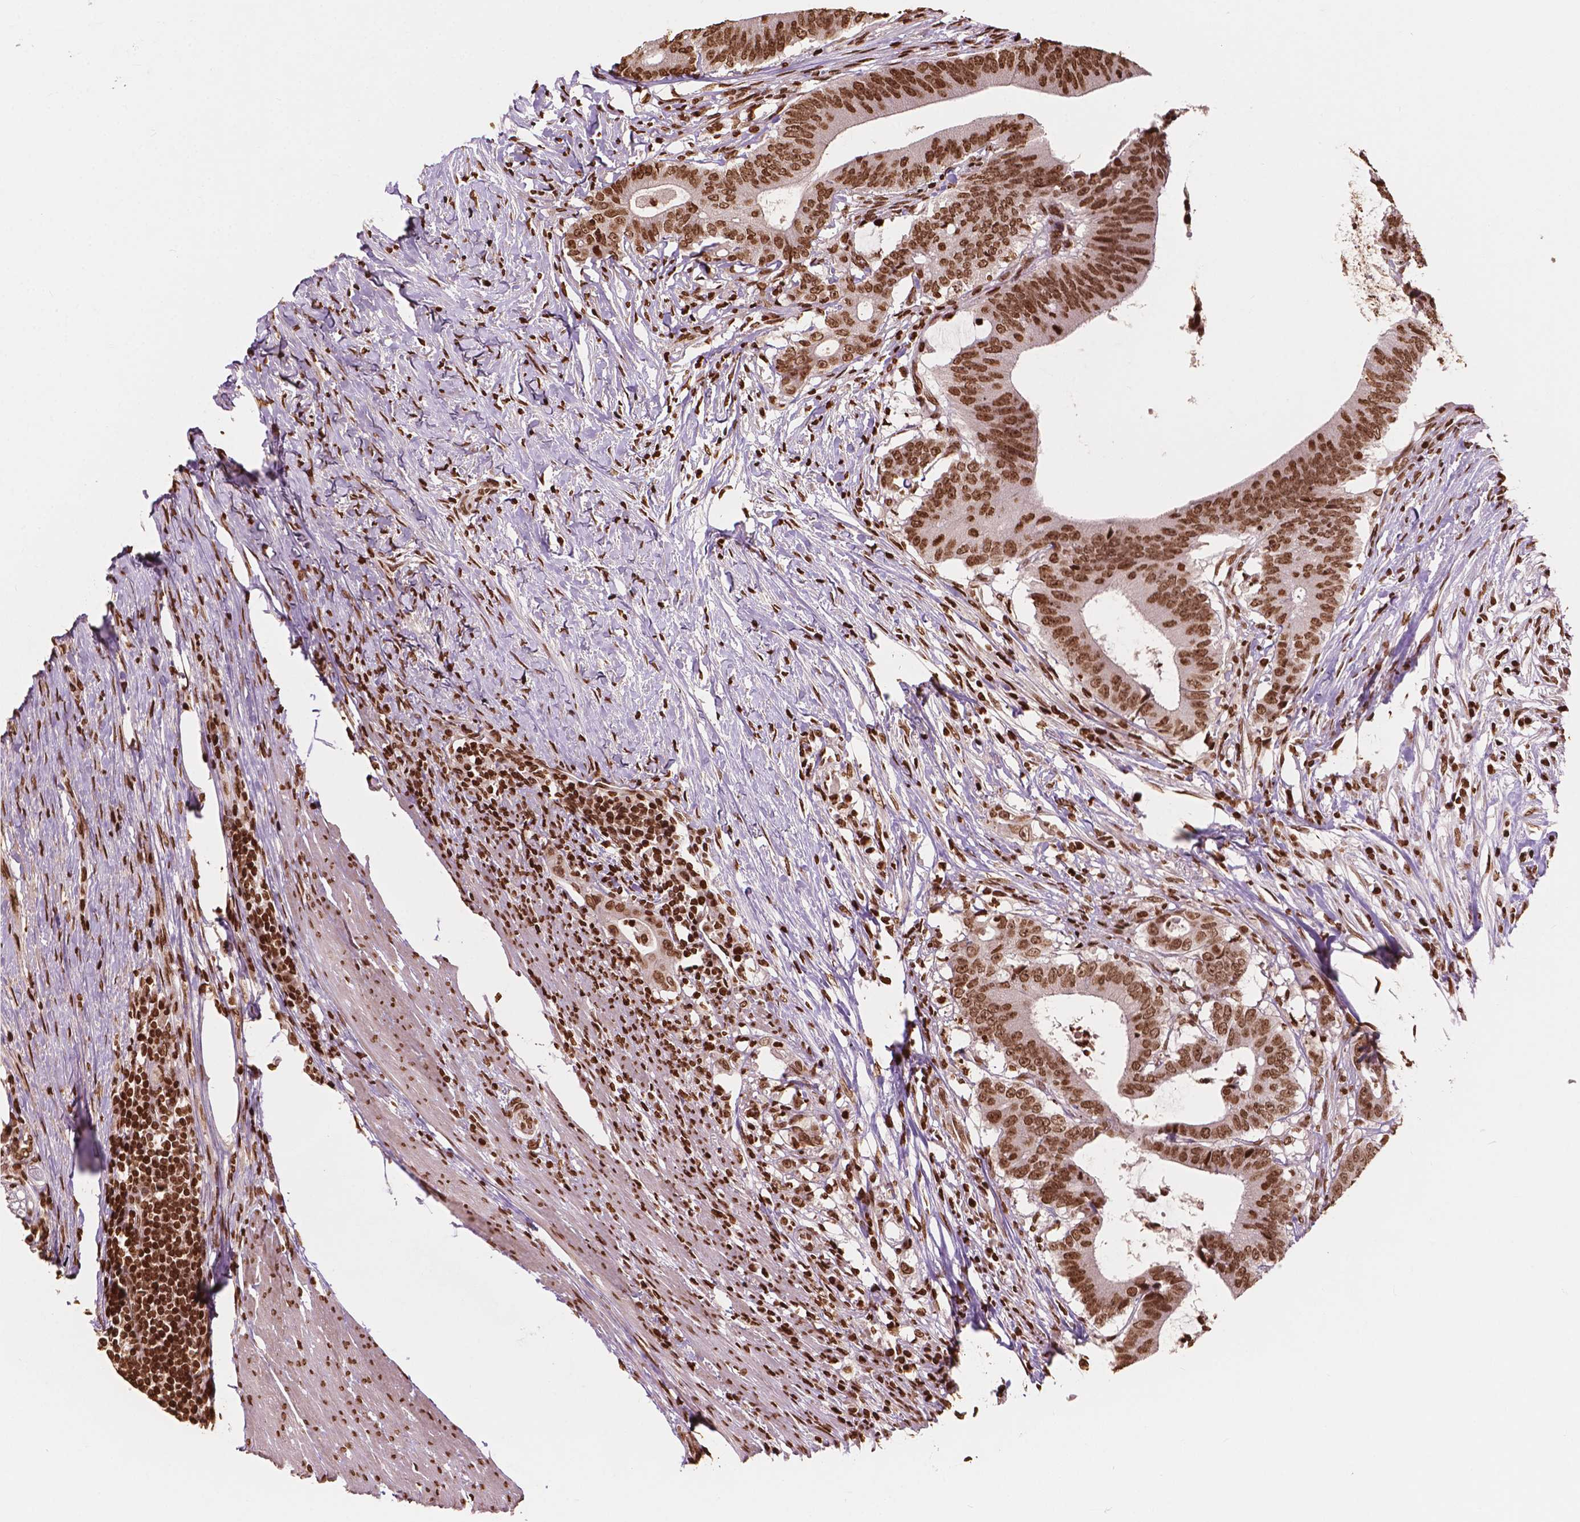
{"staining": {"intensity": "strong", "quantity": ">75%", "location": "nuclear"}, "tissue": "colorectal cancer", "cell_type": "Tumor cells", "image_type": "cancer", "snomed": [{"axis": "morphology", "description": "Adenocarcinoma, NOS"}, {"axis": "topography", "description": "Colon"}], "caption": "Protein staining by immunohistochemistry (IHC) exhibits strong nuclear staining in approximately >75% of tumor cells in adenocarcinoma (colorectal).", "gene": "H3C7", "patient": {"sex": "female", "age": 43}}